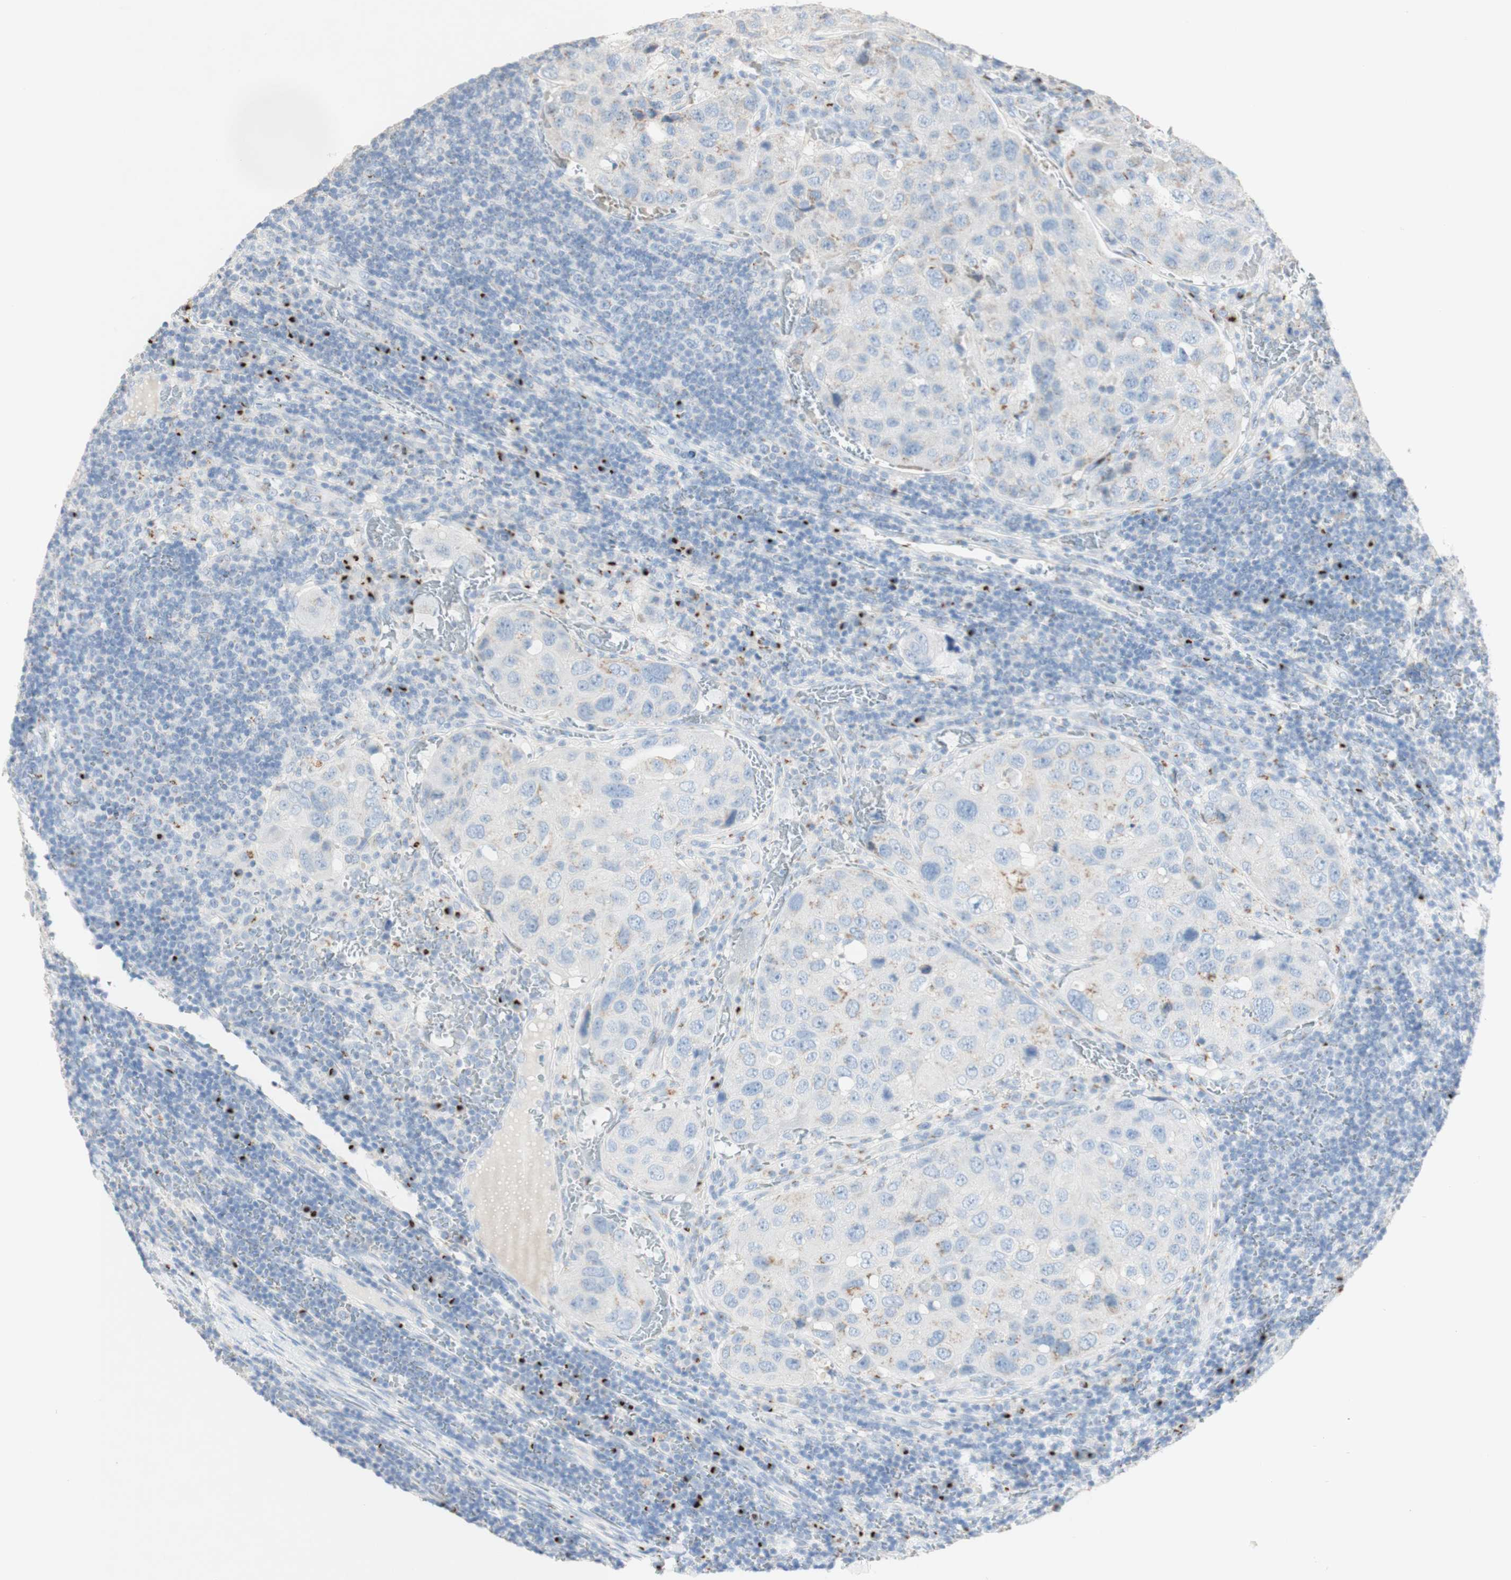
{"staining": {"intensity": "weak", "quantity": "25%-75%", "location": "cytoplasmic/membranous"}, "tissue": "urothelial cancer", "cell_type": "Tumor cells", "image_type": "cancer", "snomed": [{"axis": "morphology", "description": "Urothelial carcinoma, High grade"}, {"axis": "topography", "description": "Lymph node"}, {"axis": "topography", "description": "Urinary bladder"}], "caption": "Urothelial cancer stained with DAB immunohistochemistry shows low levels of weak cytoplasmic/membranous expression in approximately 25%-75% of tumor cells.", "gene": "MANEA", "patient": {"sex": "male", "age": 51}}